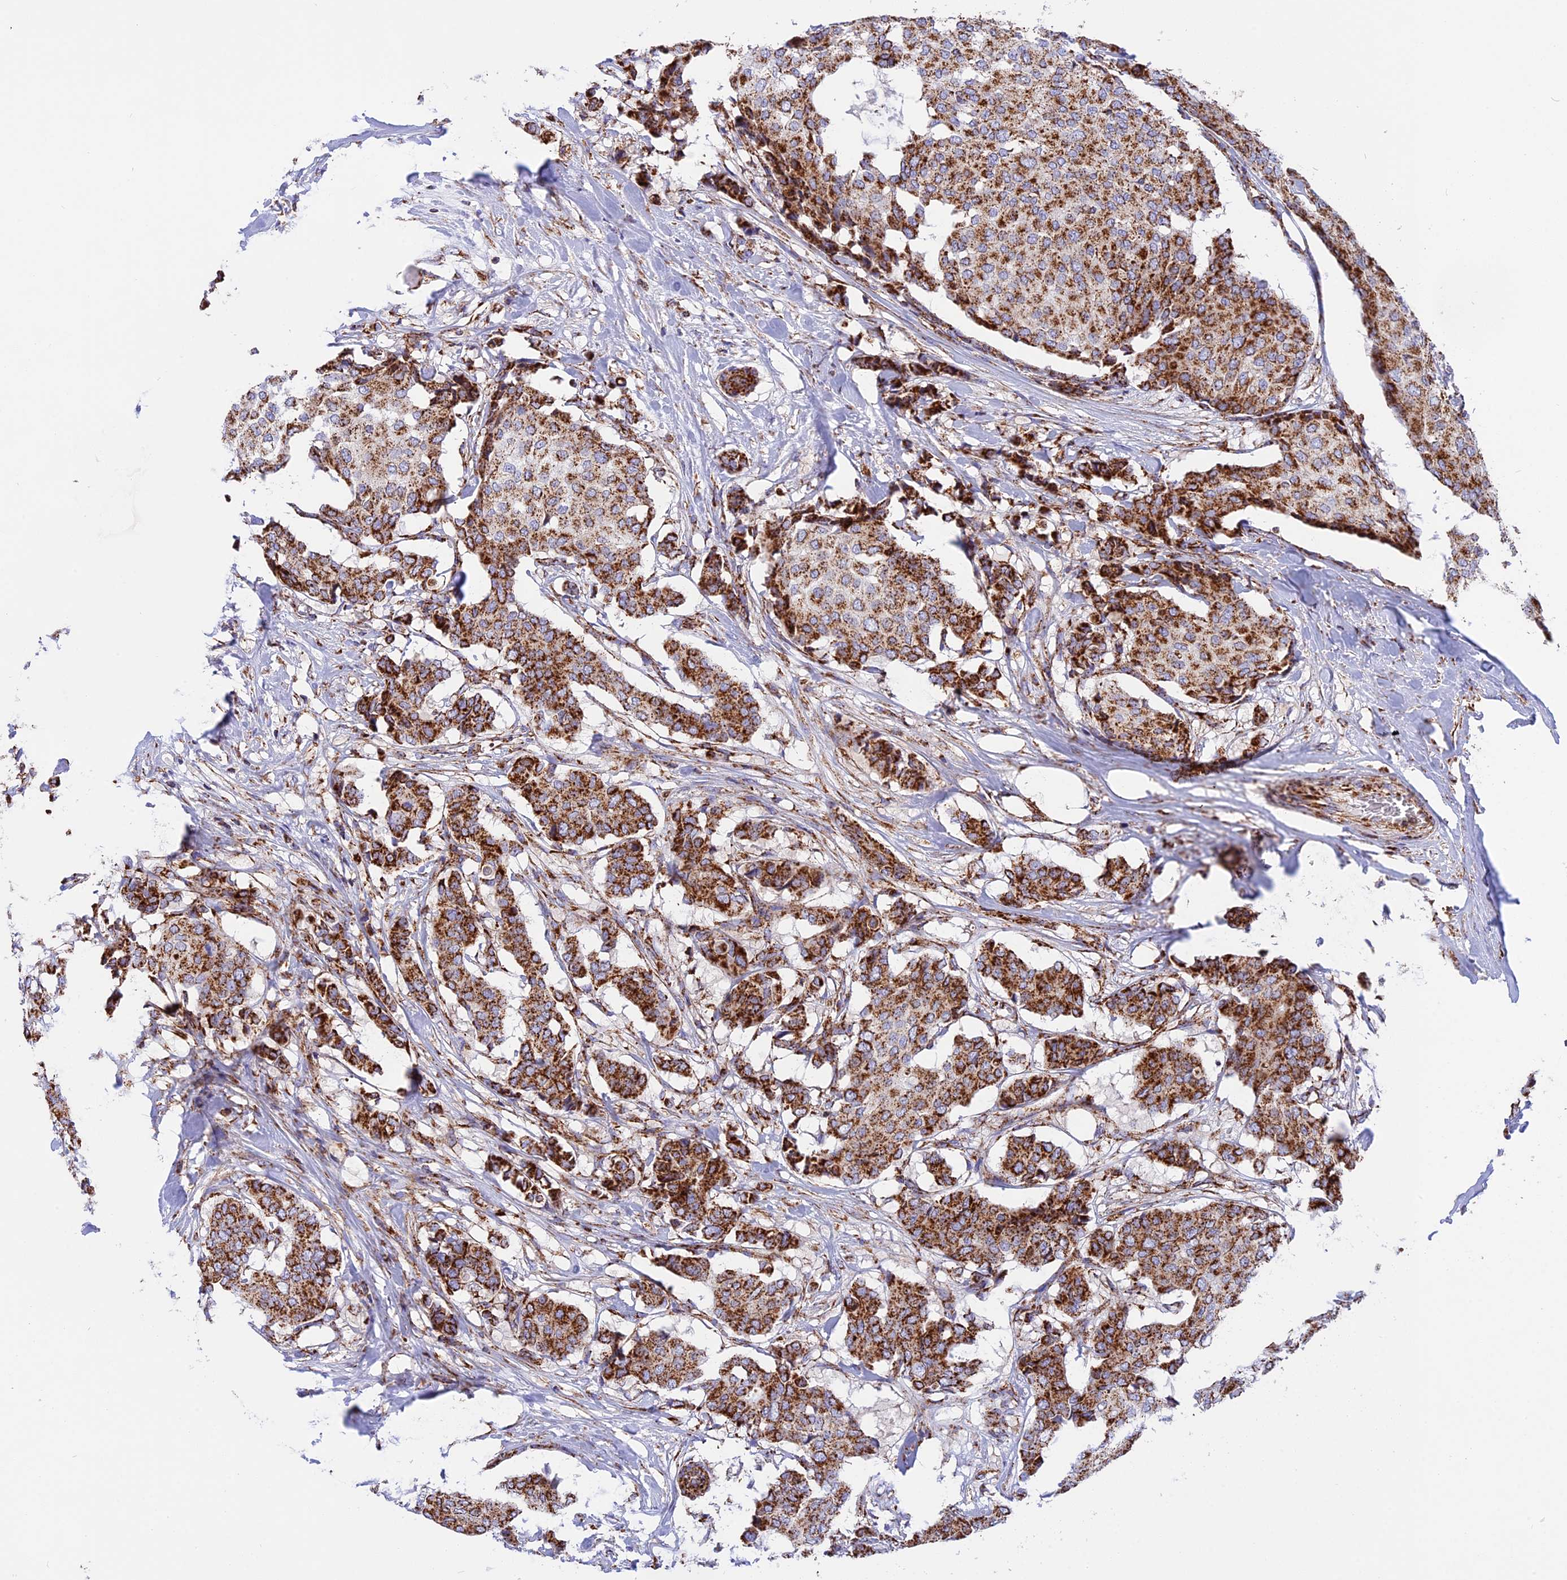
{"staining": {"intensity": "strong", "quantity": ">75%", "location": "cytoplasmic/membranous"}, "tissue": "breast cancer", "cell_type": "Tumor cells", "image_type": "cancer", "snomed": [{"axis": "morphology", "description": "Duct carcinoma"}, {"axis": "topography", "description": "Breast"}], "caption": "Tumor cells exhibit strong cytoplasmic/membranous positivity in approximately >75% of cells in breast cancer.", "gene": "UQCRB", "patient": {"sex": "female", "age": 75}}